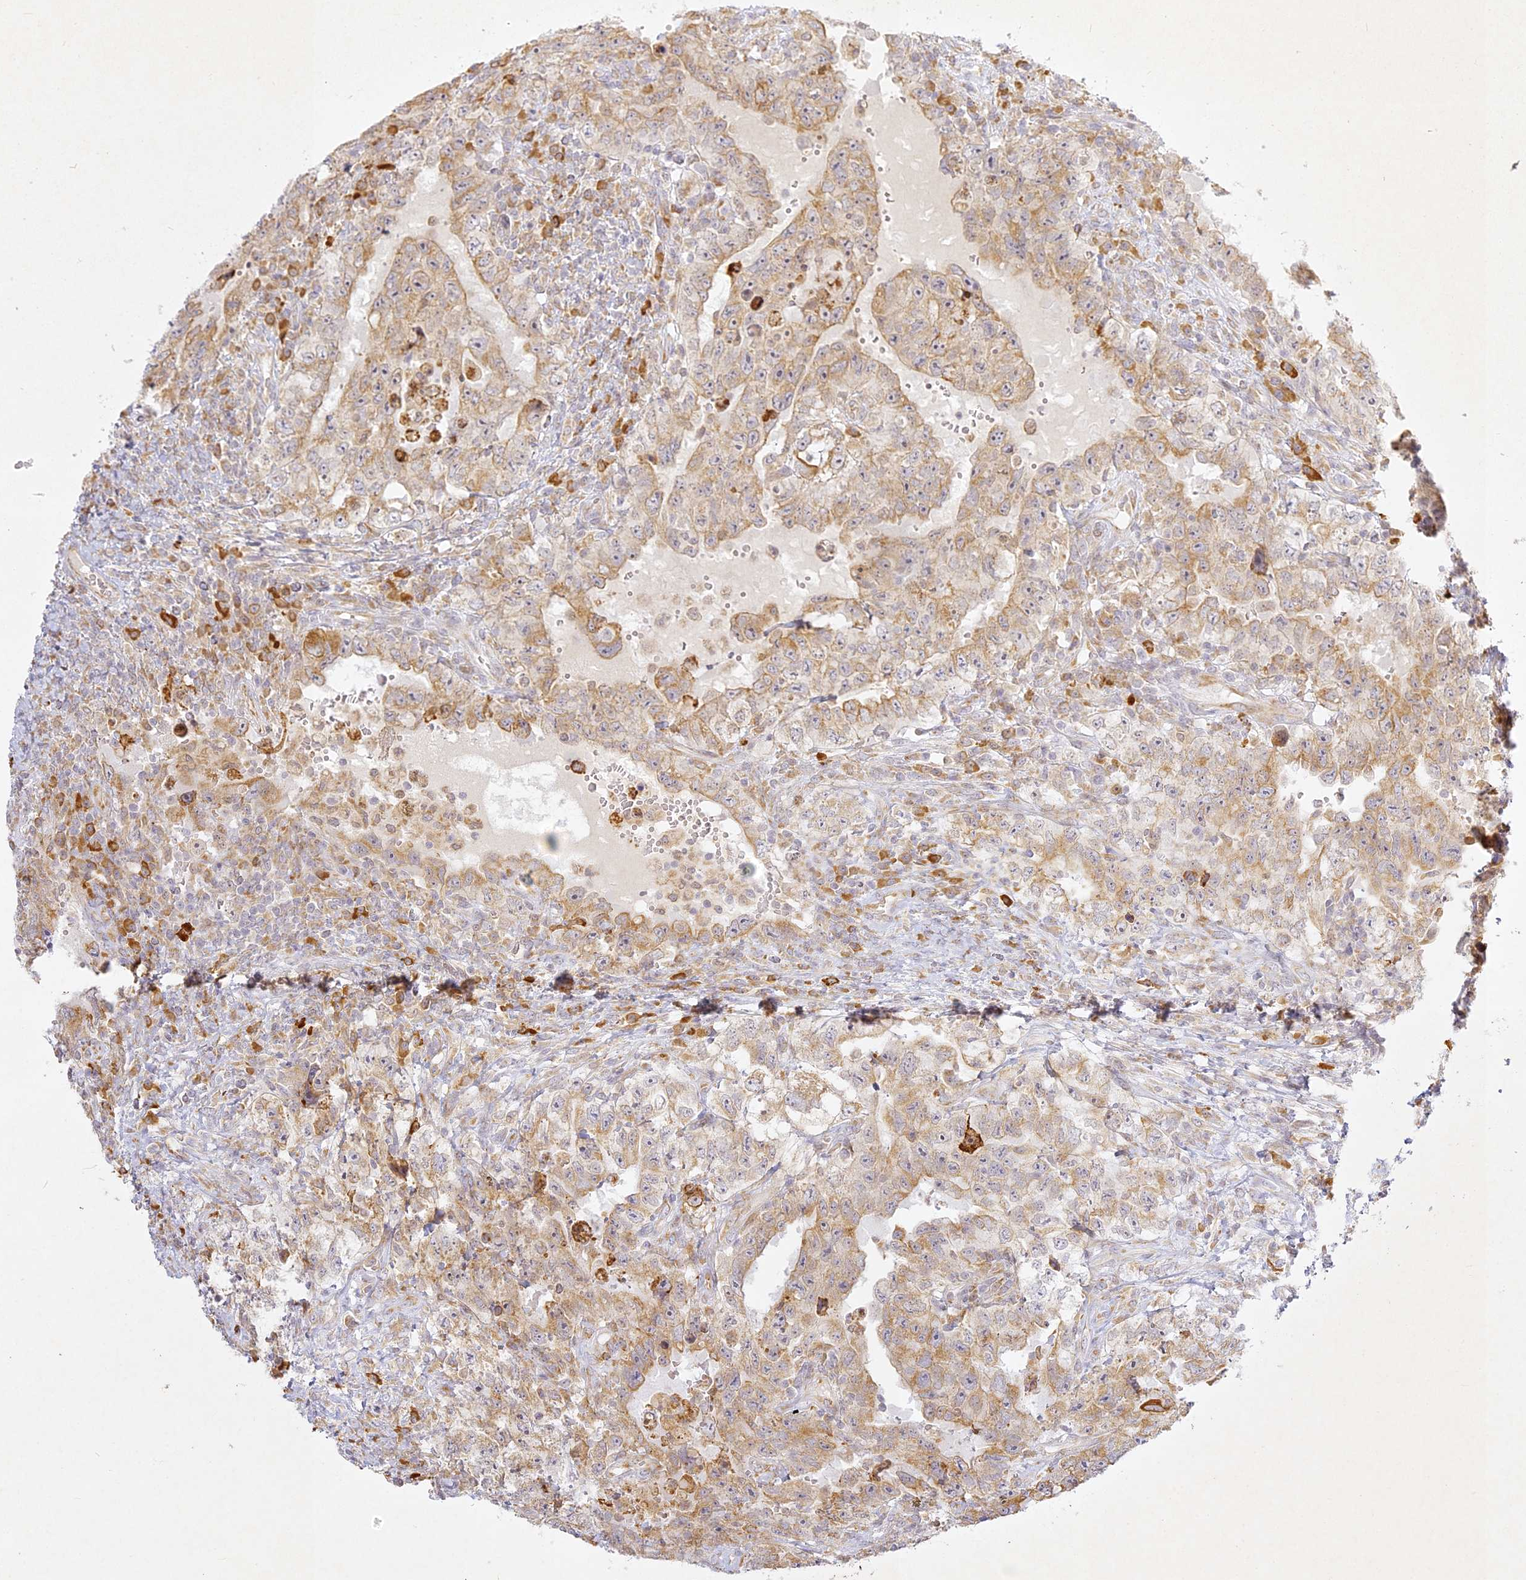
{"staining": {"intensity": "moderate", "quantity": "25%-75%", "location": "cytoplasmic/membranous"}, "tissue": "testis cancer", "cell_type": "Tumor cells", "image_type": "cancer", "snomed": [{"axis": "morphology", "description": "Carcinoma, Embryonal, NOS"}, {"axis": "topography", "description": "Testis"}], "caption": "A medium amount of moderate cytoplasmic/membranous positivity is appreciated in approximately 25%-75% of tumor cells in testis cancer tissue.", "gene": "SLC30A5", "patient": {"sex": "male", "age": 26}}